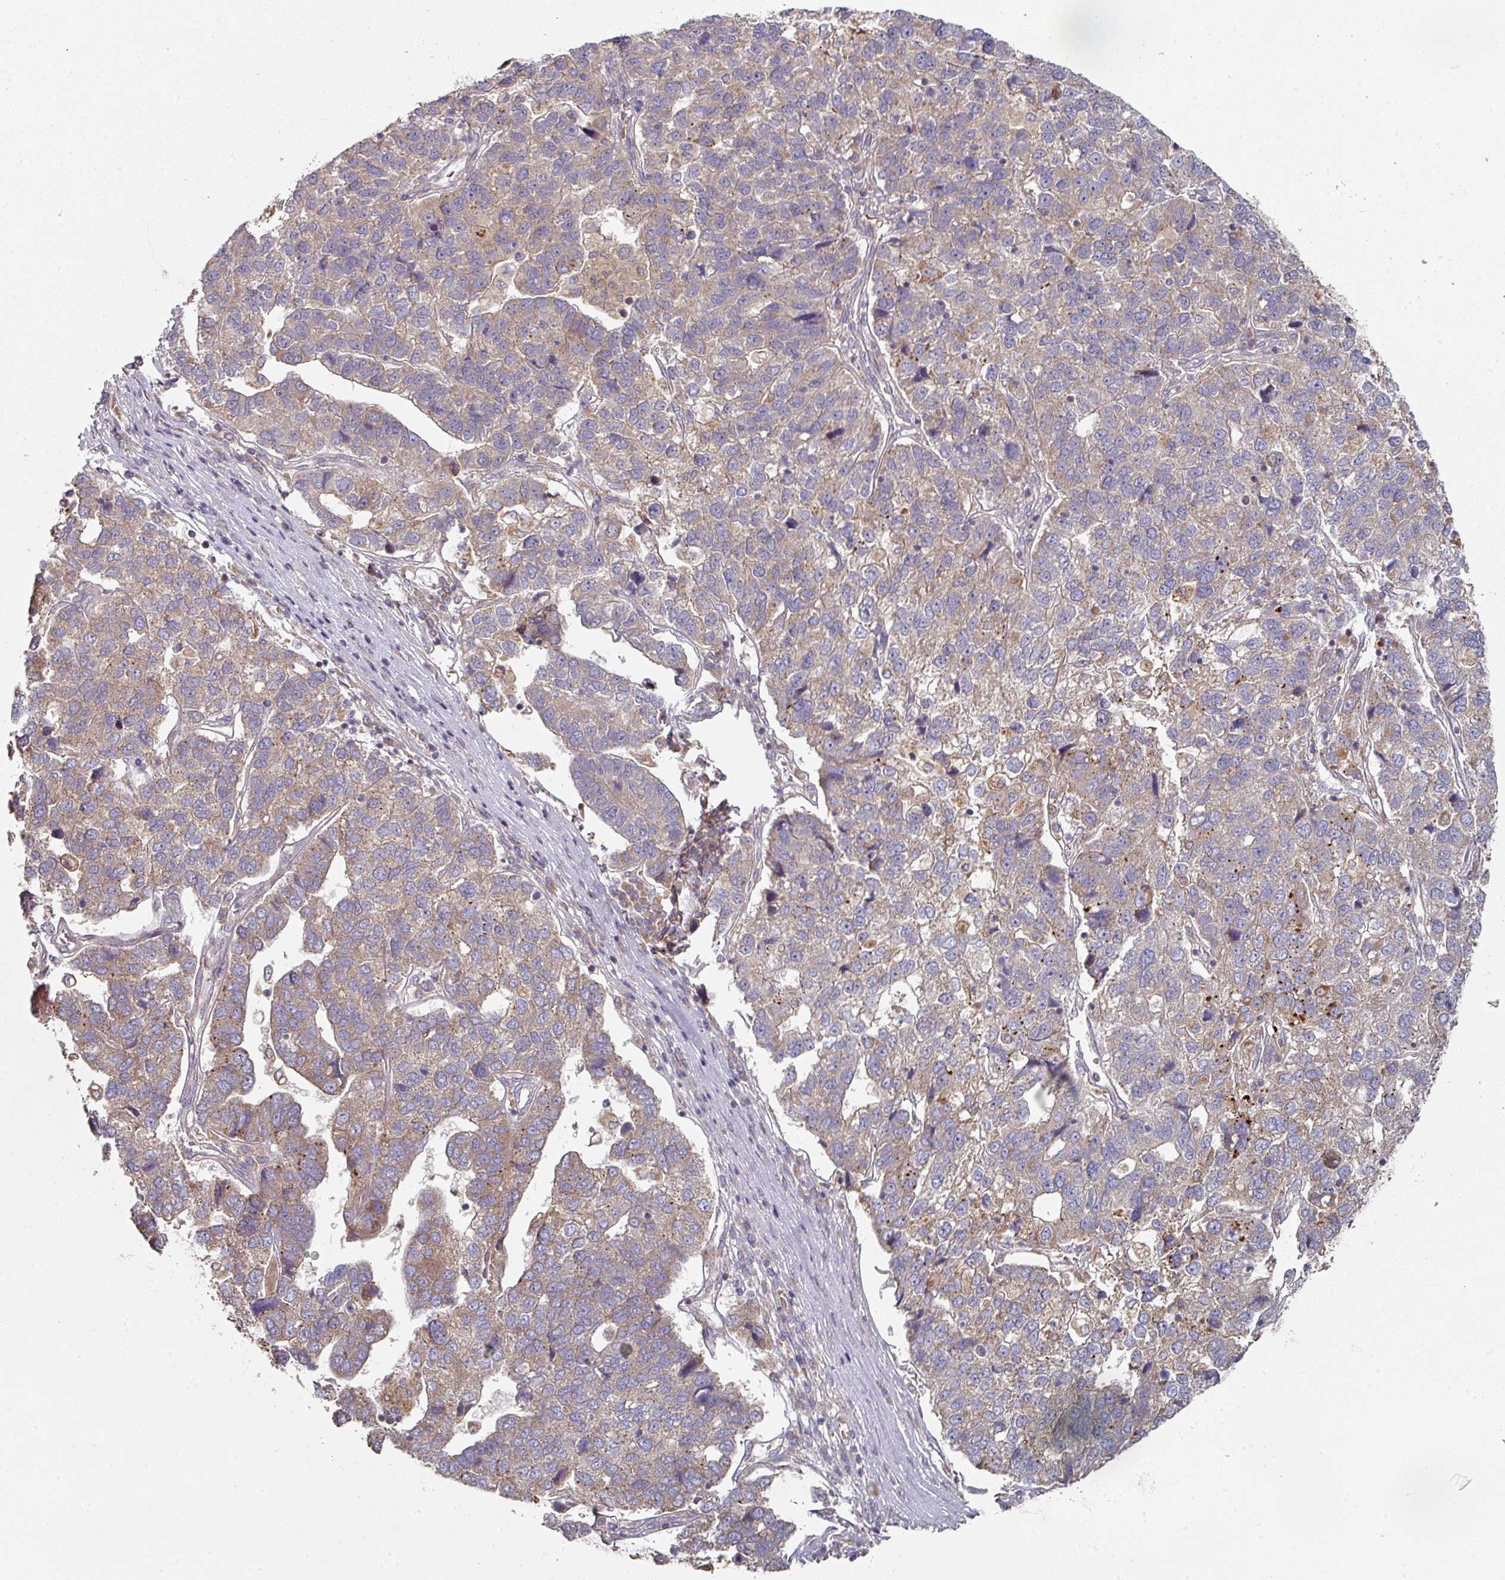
{"staining": {"intensity": "weak", "quantity": "25%-75%", "location": "cytoplasmic/membranous"}, "tissue": "pancreatic cancer", "cell_type": "Tumor cells", "image_type": "cancer", "snomed": [{"axis": "morphology", "description": "Adenocarcinoma, NOS"}, {"axis": "topography", "description": "Pancreas"}], "caption": "Immunohistochemistry staining of pancreatic cancer (adenocarcinoma), which displays low levels of weak cytoplasmic/membranous staining in approximately 25%-75% of tumor cells indicating weak cytoplasmic/membranous protein staining. The staining was performed using DAB (3,3'-diaminobenzidine) (brown) for protein detection and nuclei were counterstained in hematoxylin (blue).", "gene": "DNAJC7", "patient": {"sex": "female", "age": 61}}